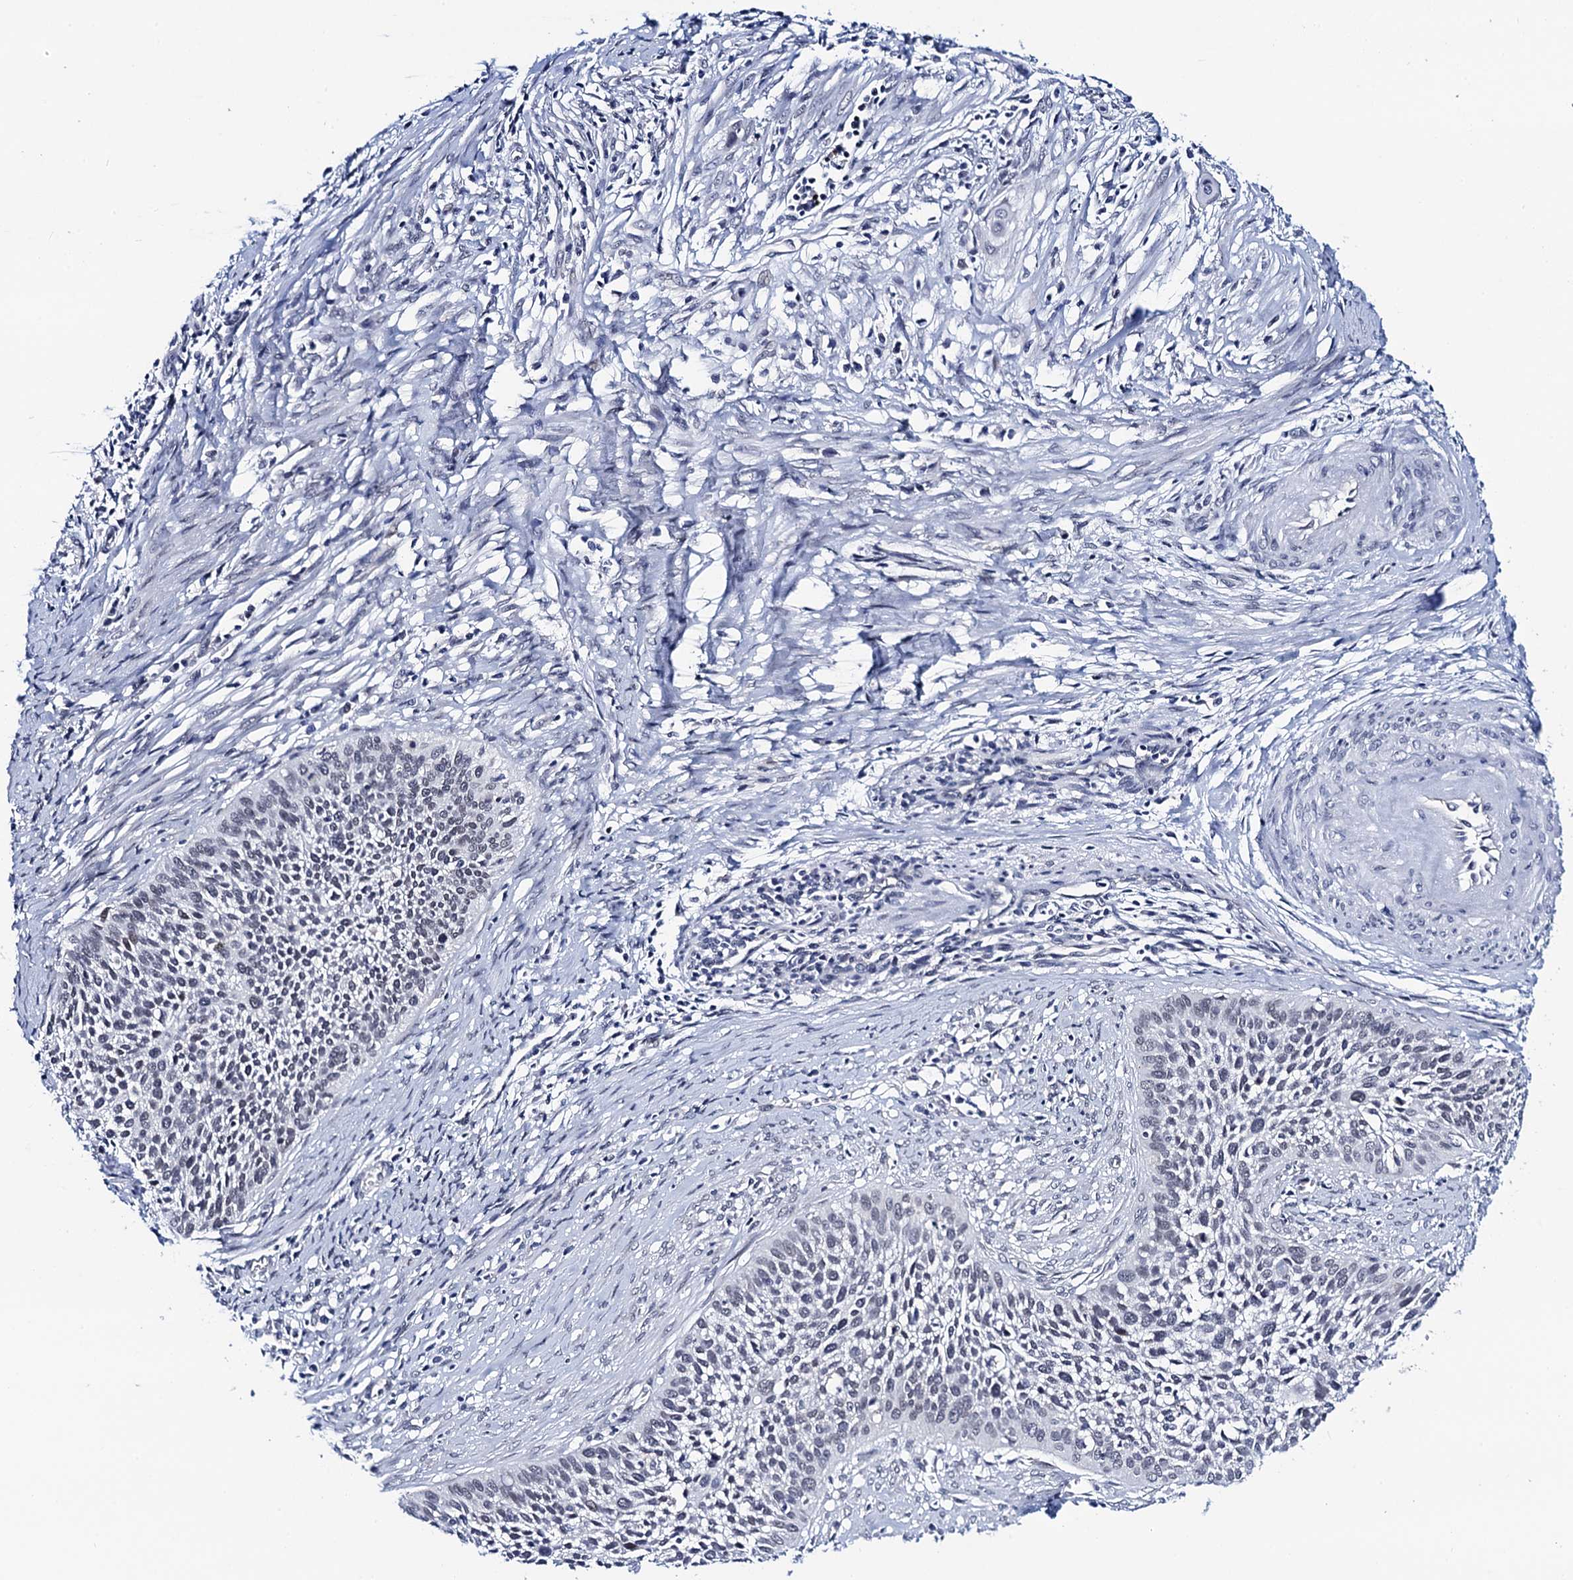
{"staining": {"intensity": "negative", "quantity": "none", "location": "none"}, "tissue": "cervical cancer", "cell_type": "Tumor cells", "image_type": "cancer", "snomed": [{"axis": "morphology", "description": "Squamous cell carcinoma, NOS"}, {"axis": "topography", "description": "Cervix"}], "caption": "Tumor cells show no significant expression in cervical cancer (squamous cell carcinoma).", "gene": "C16orf87", "patient": {"sex": "female", "age": 34}}